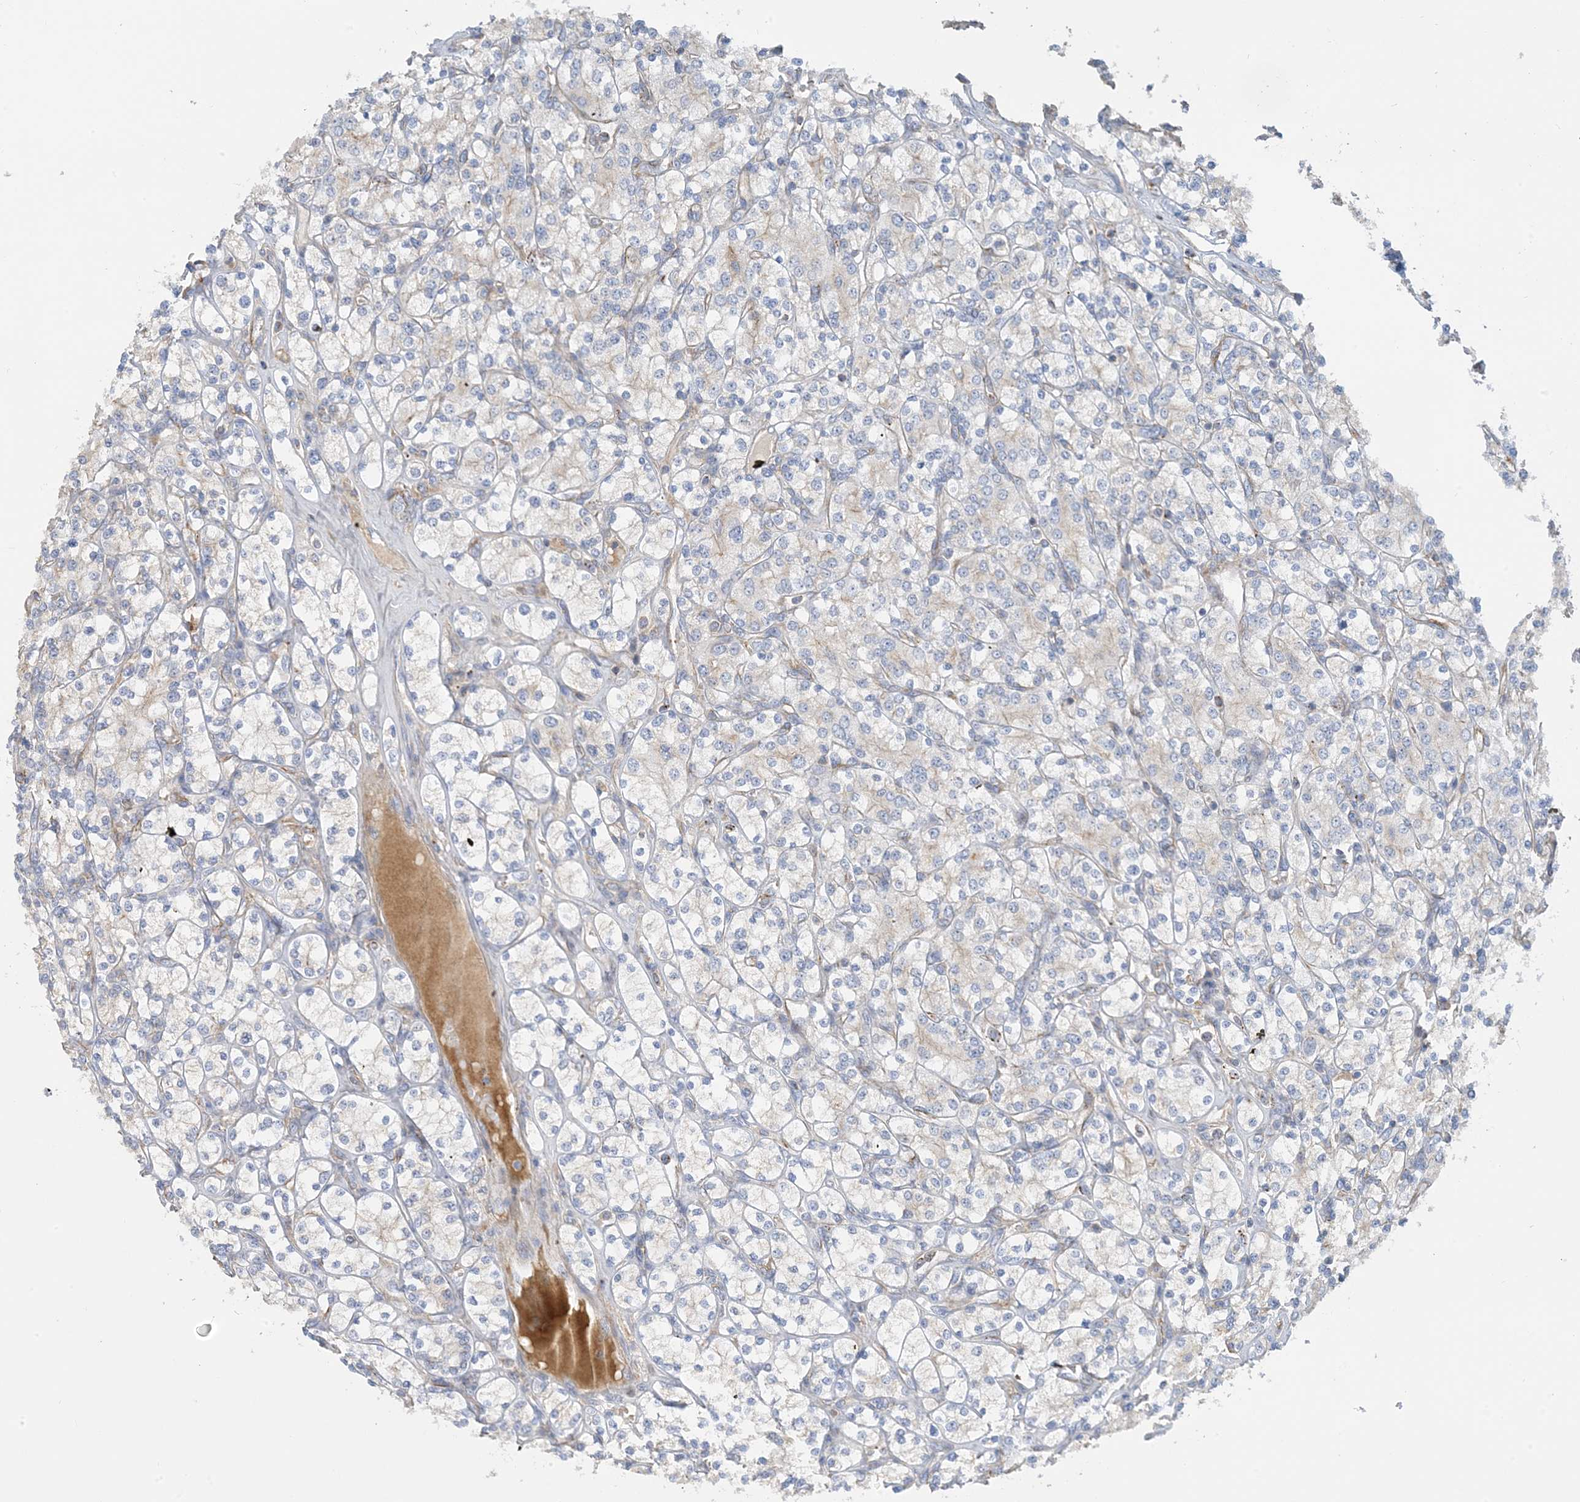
{"staining": {"intensity": "negative", "quantity": "none", "location": "none"}, "tissue": "renal cancer", "cell_type": "Tumor cells", "image_type": "cancer", "snomed": [{"axis": "morphology", "description": "Adenocarcinoma, NOS"}, {"axis": "topography", "description": "Kidney"}], "caption": "The micrograph demonstrates no significant positivity in tumor cells of adenocarcinoma (renal). (DAB immunohistochemistry (IHC) visualized using brightfield microscopy, high magnification).", "gene": "CALHM5", "patient": {"sex": "male", "age": 77}}